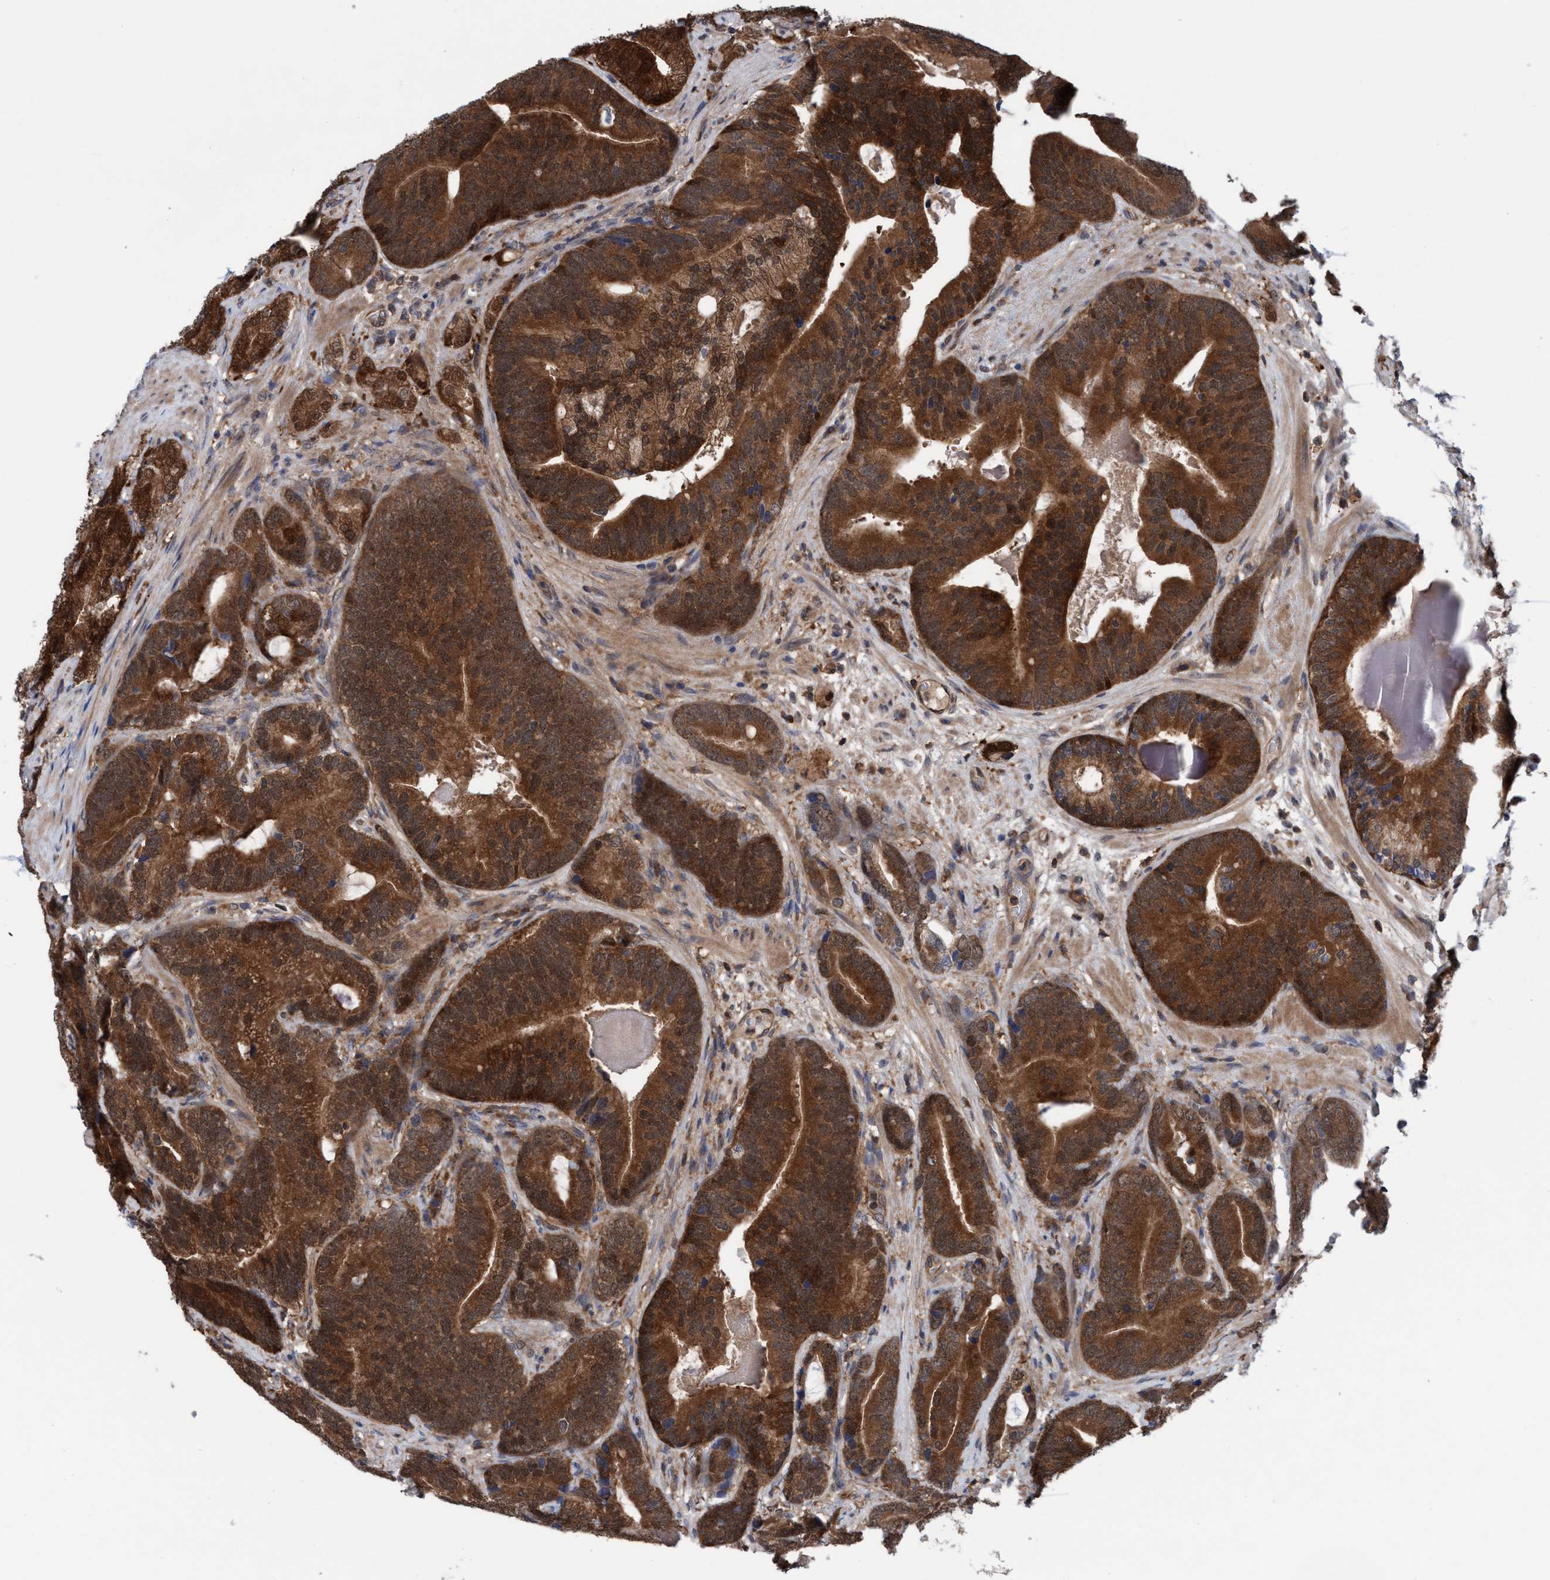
{"staining": {"intensity": "strong", "quantity": ">75%", "location": "cytoplasmic/membranous,nuclear"}, "tissue": "prostate cancer", "cell_type": "Tumor cells", "image_type": "cancer", "snomed": [{"axis": "morphology", "description": "Adenocarcinoma, High grade"}, {"axis": "topography", "description": "Prostate"}], "caption": "A micrograph showing strong cytoplasmic/membranous and nuclear staining in about >75% of tumor cells in prostate cancer, as visualized by brown immunohistochemical staining.", "gene": "GLOD4", "patient": {"sex": "male", "age": 55}}